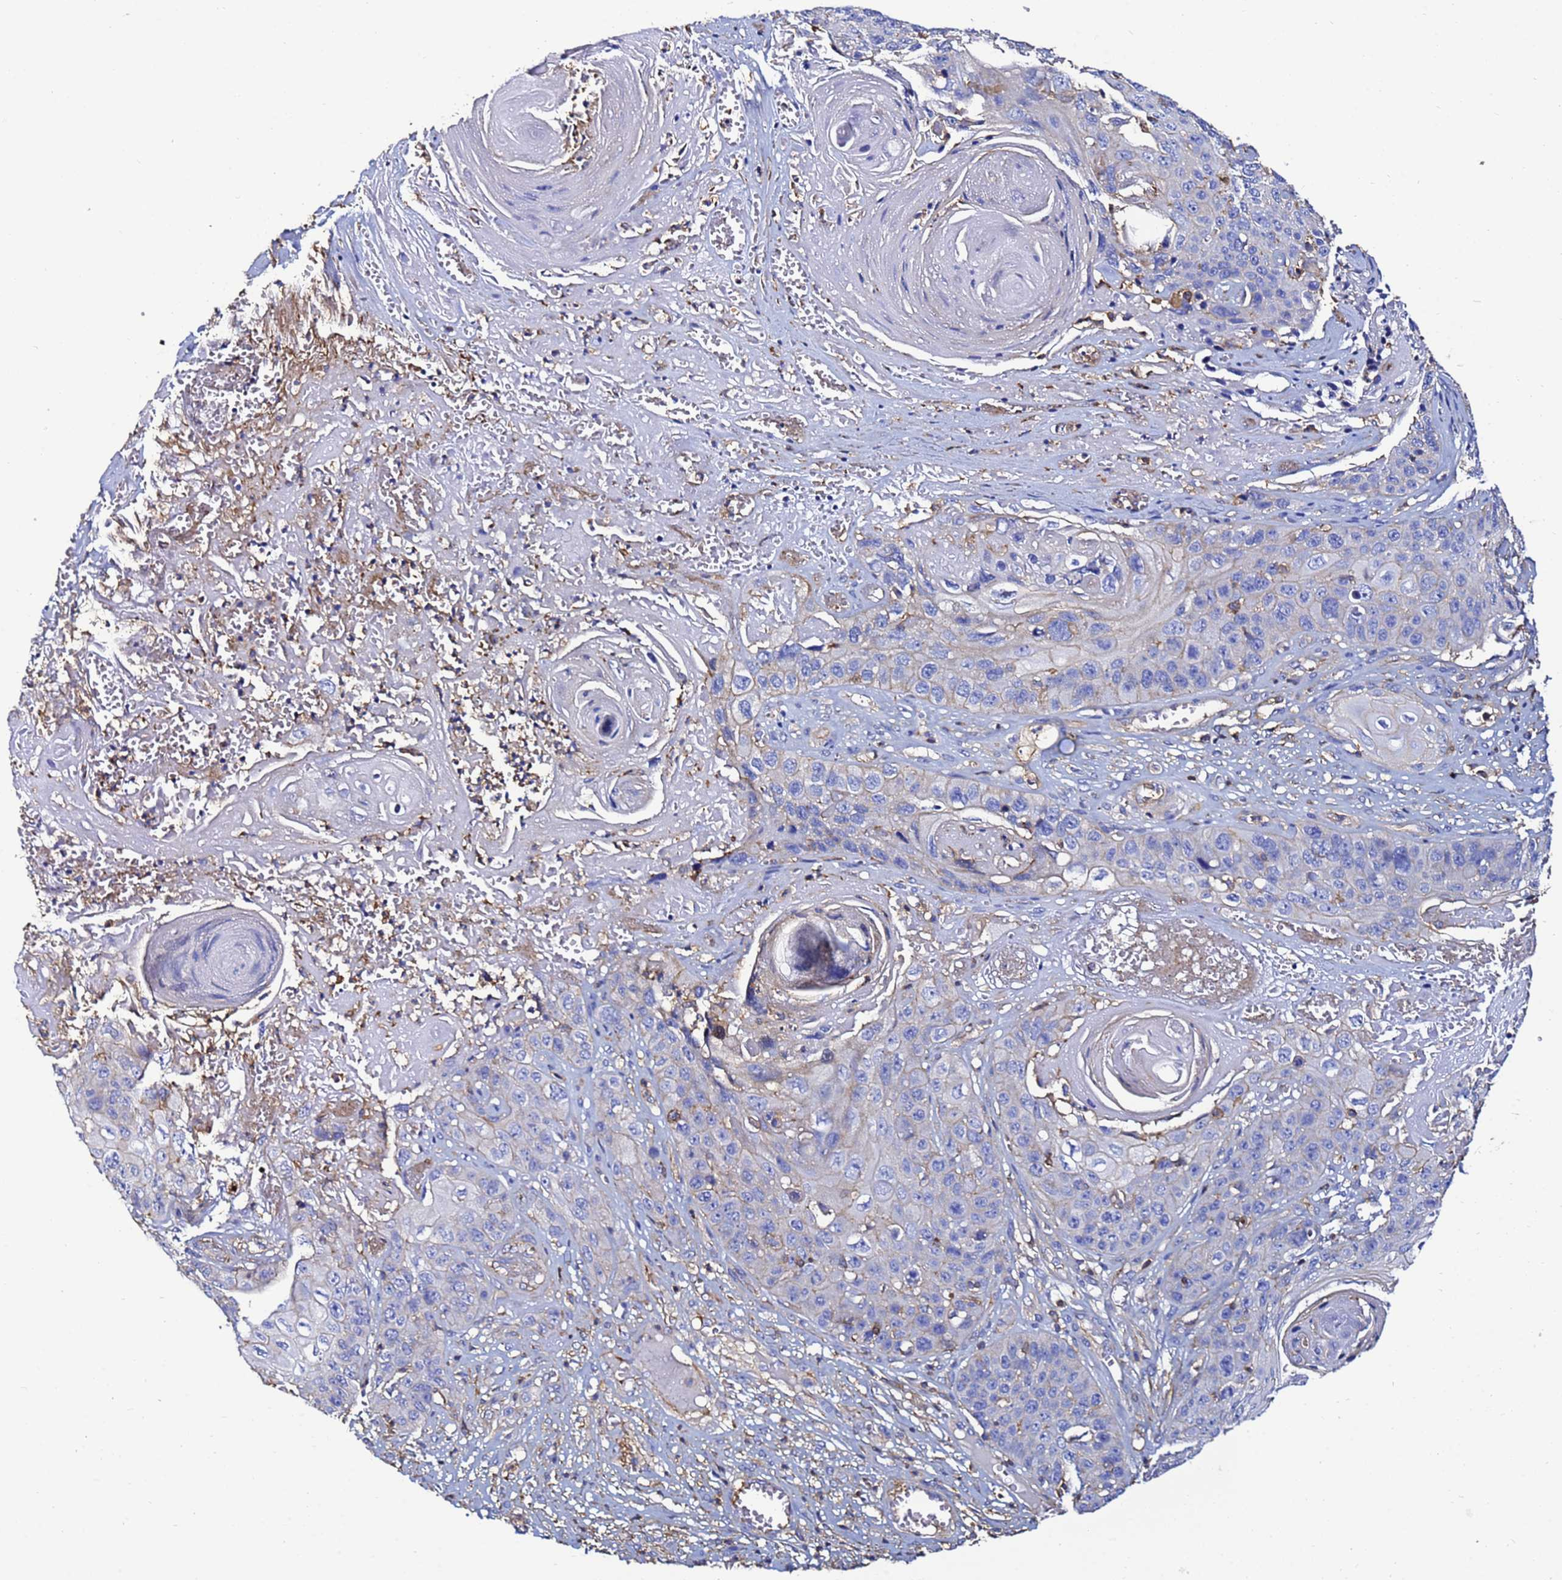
{"staining": {"intensity": "negative", "quantity": "none", "location": "none"}, "tissue": "skin cancer", "cell_type": "Tumor cells", "image_type": "cancer", "snomed": [{"axis": "morphology", "description": "Squamous cell carcinoma, NOS"}, {"axis": "topography", "description": "Skin"}], "caption": "Tumor cells are negative for protein expression in human skin cancer. (Brightfield microscopy of DAB (3,3'-diaminobenzidine) immunohistochemistry (IHC) at high magnification).", "gene": "ACTB", "patient": {"sex": "male", "age": 55}}